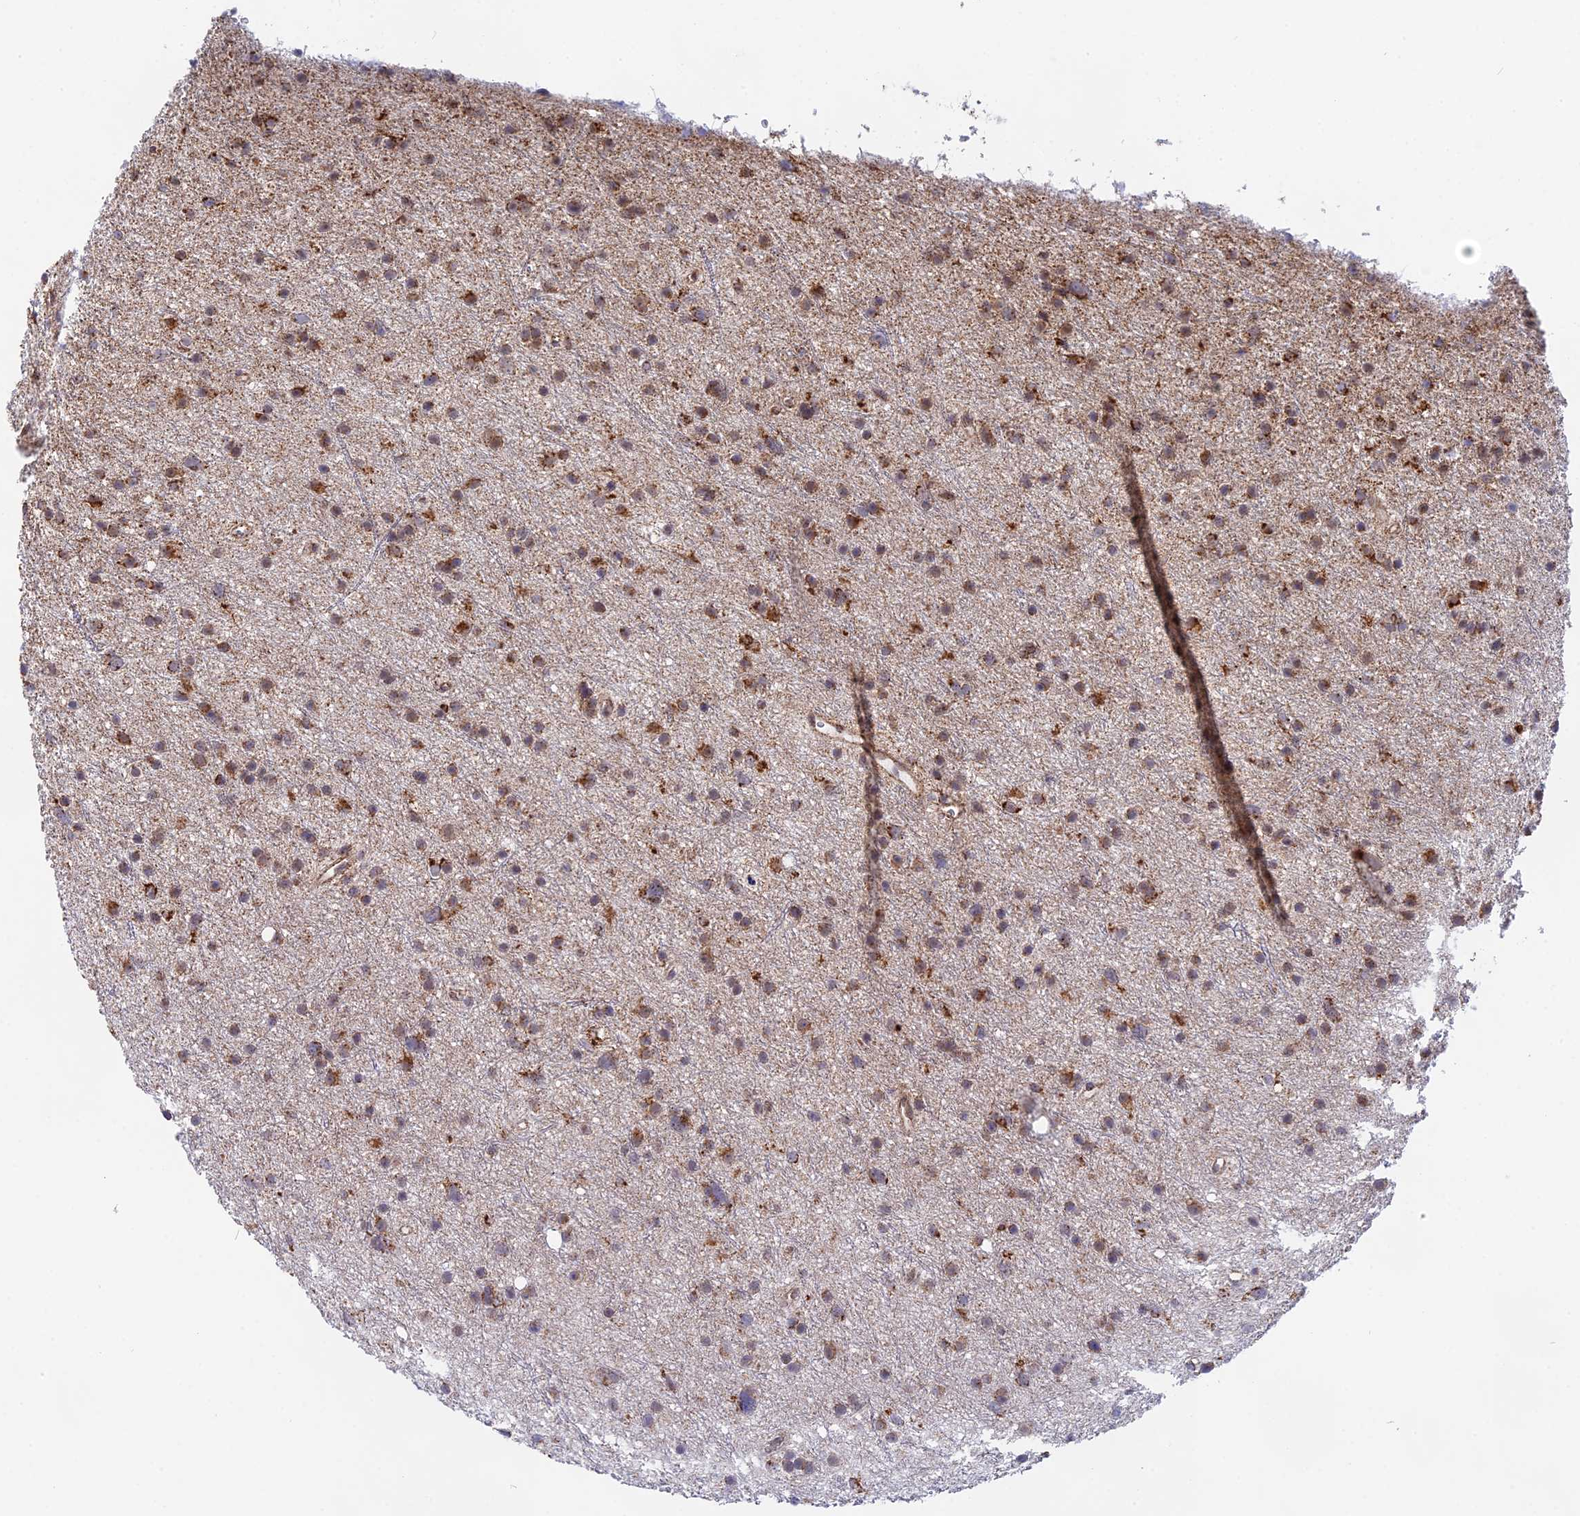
{"staining": {"intensity": "moderate", "quantity": ">75%", "location": "cytoplasmic/membranous"}, "tissue": "glioma", "cell_type": "Tumor cells", "image_type": "cancer", "snomed": [{"axis": "morphology", "description": "Glioma, malignant, Low grade"}, {"axis": "topography", "description": "Cerebral cortex"}], "caption": "Human malignant glioma (low-grade) stained for a protein (brown) displays moderate cytoplasmic/membranous positive positivity in about >75% of tumor cells.", "gene": "CDC16", "patient": {"sex": "female", "age": 39}}